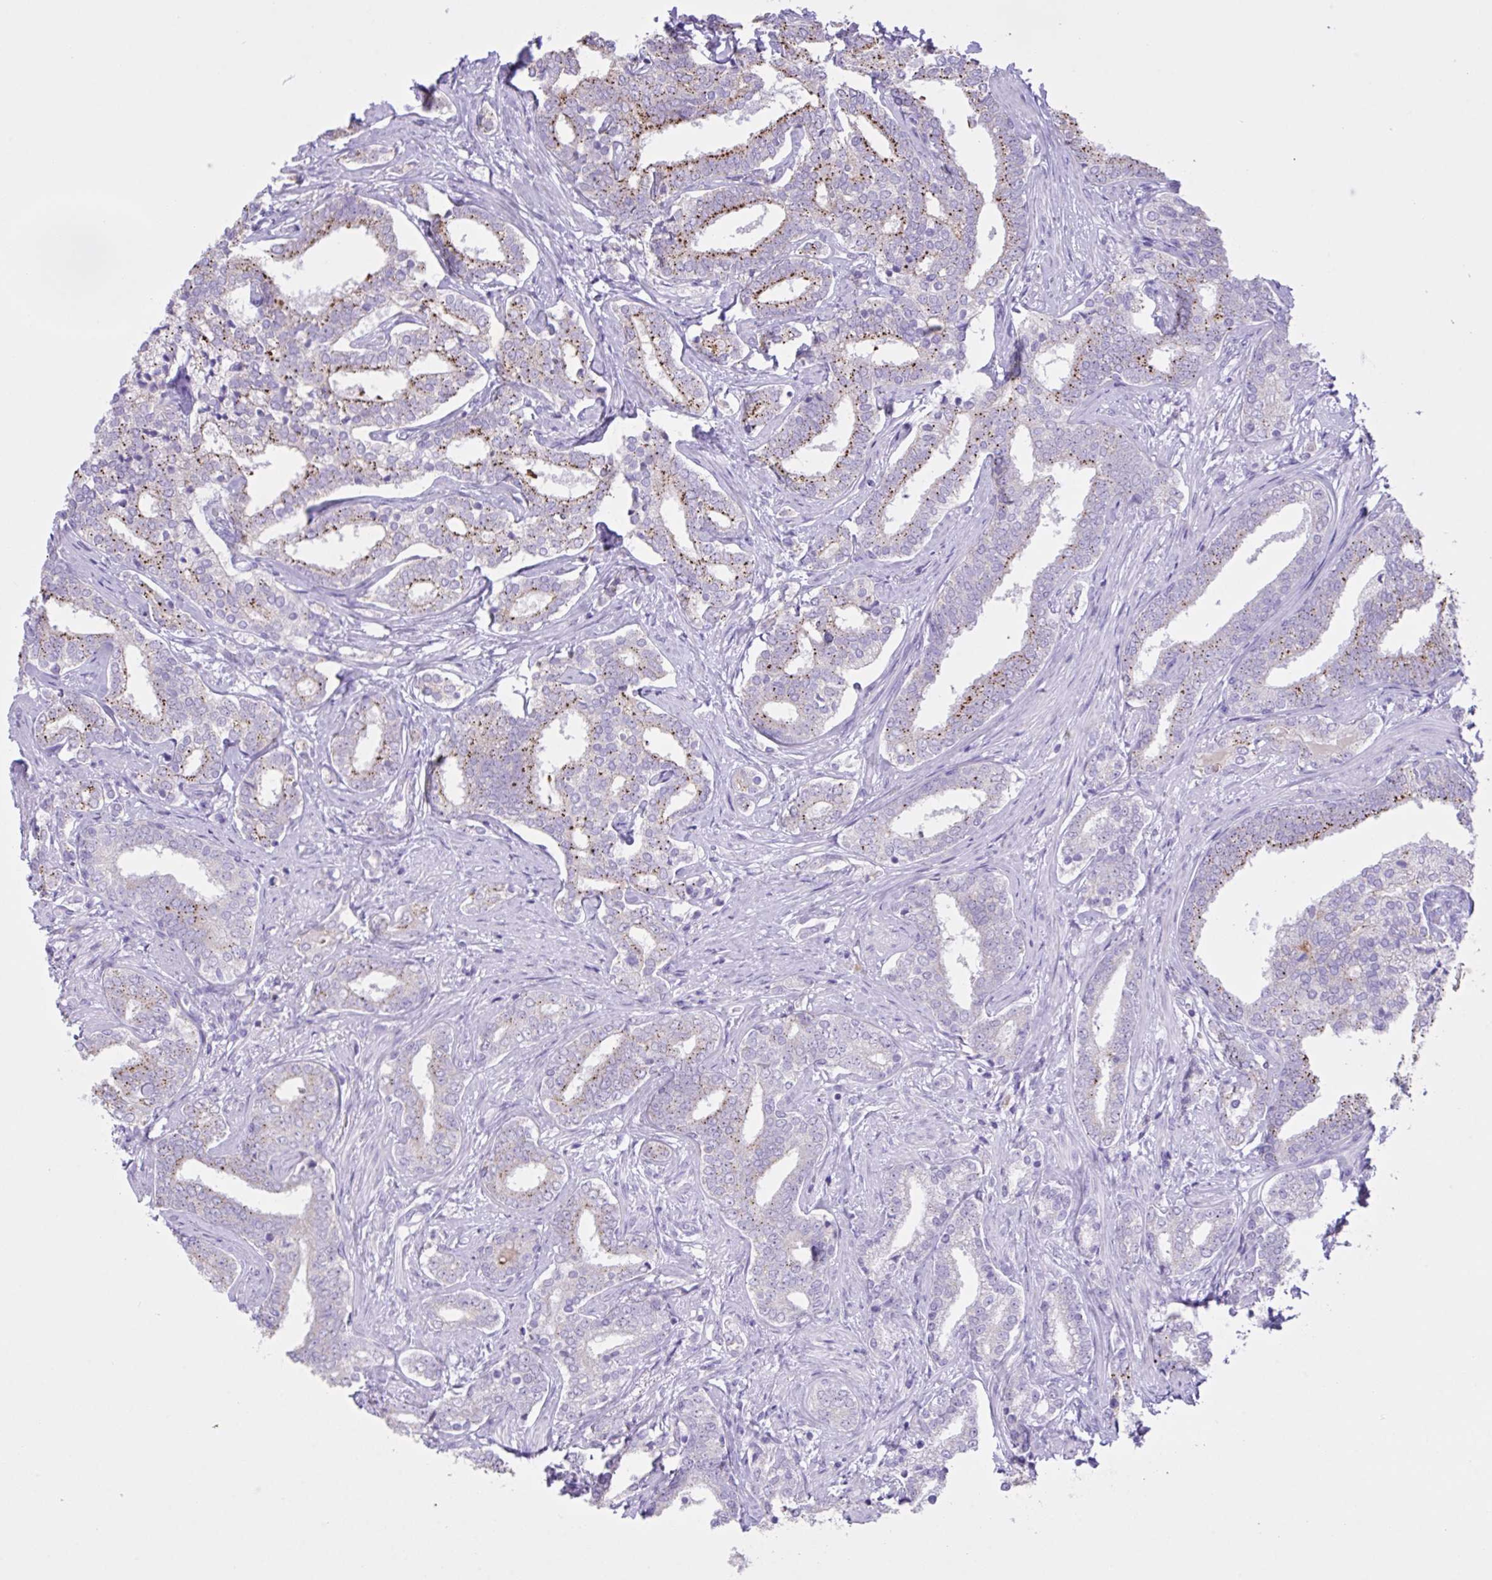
{"staining": {"intensity": "strong", "quantity": "25%-75%", "location": "cytoplasmic/membranous"}, "tissue": "prostate cancer", "cell_type": "Tumor cells", "image_type": "cancer", "snomed": [{"axis": "morphology", "description": "Adenocarcinoma, High grade"}, {"axis": "topography", "description": "Prostate"}], "caption": "Strong cytoplasmic/membranous positivity is appreciated in approximately 25%-75% of tumor cells in prostate cancer (high-grade adenocarcinoma).", "gene": "CST11", "patient": {"sex": "male", "age": 72}}